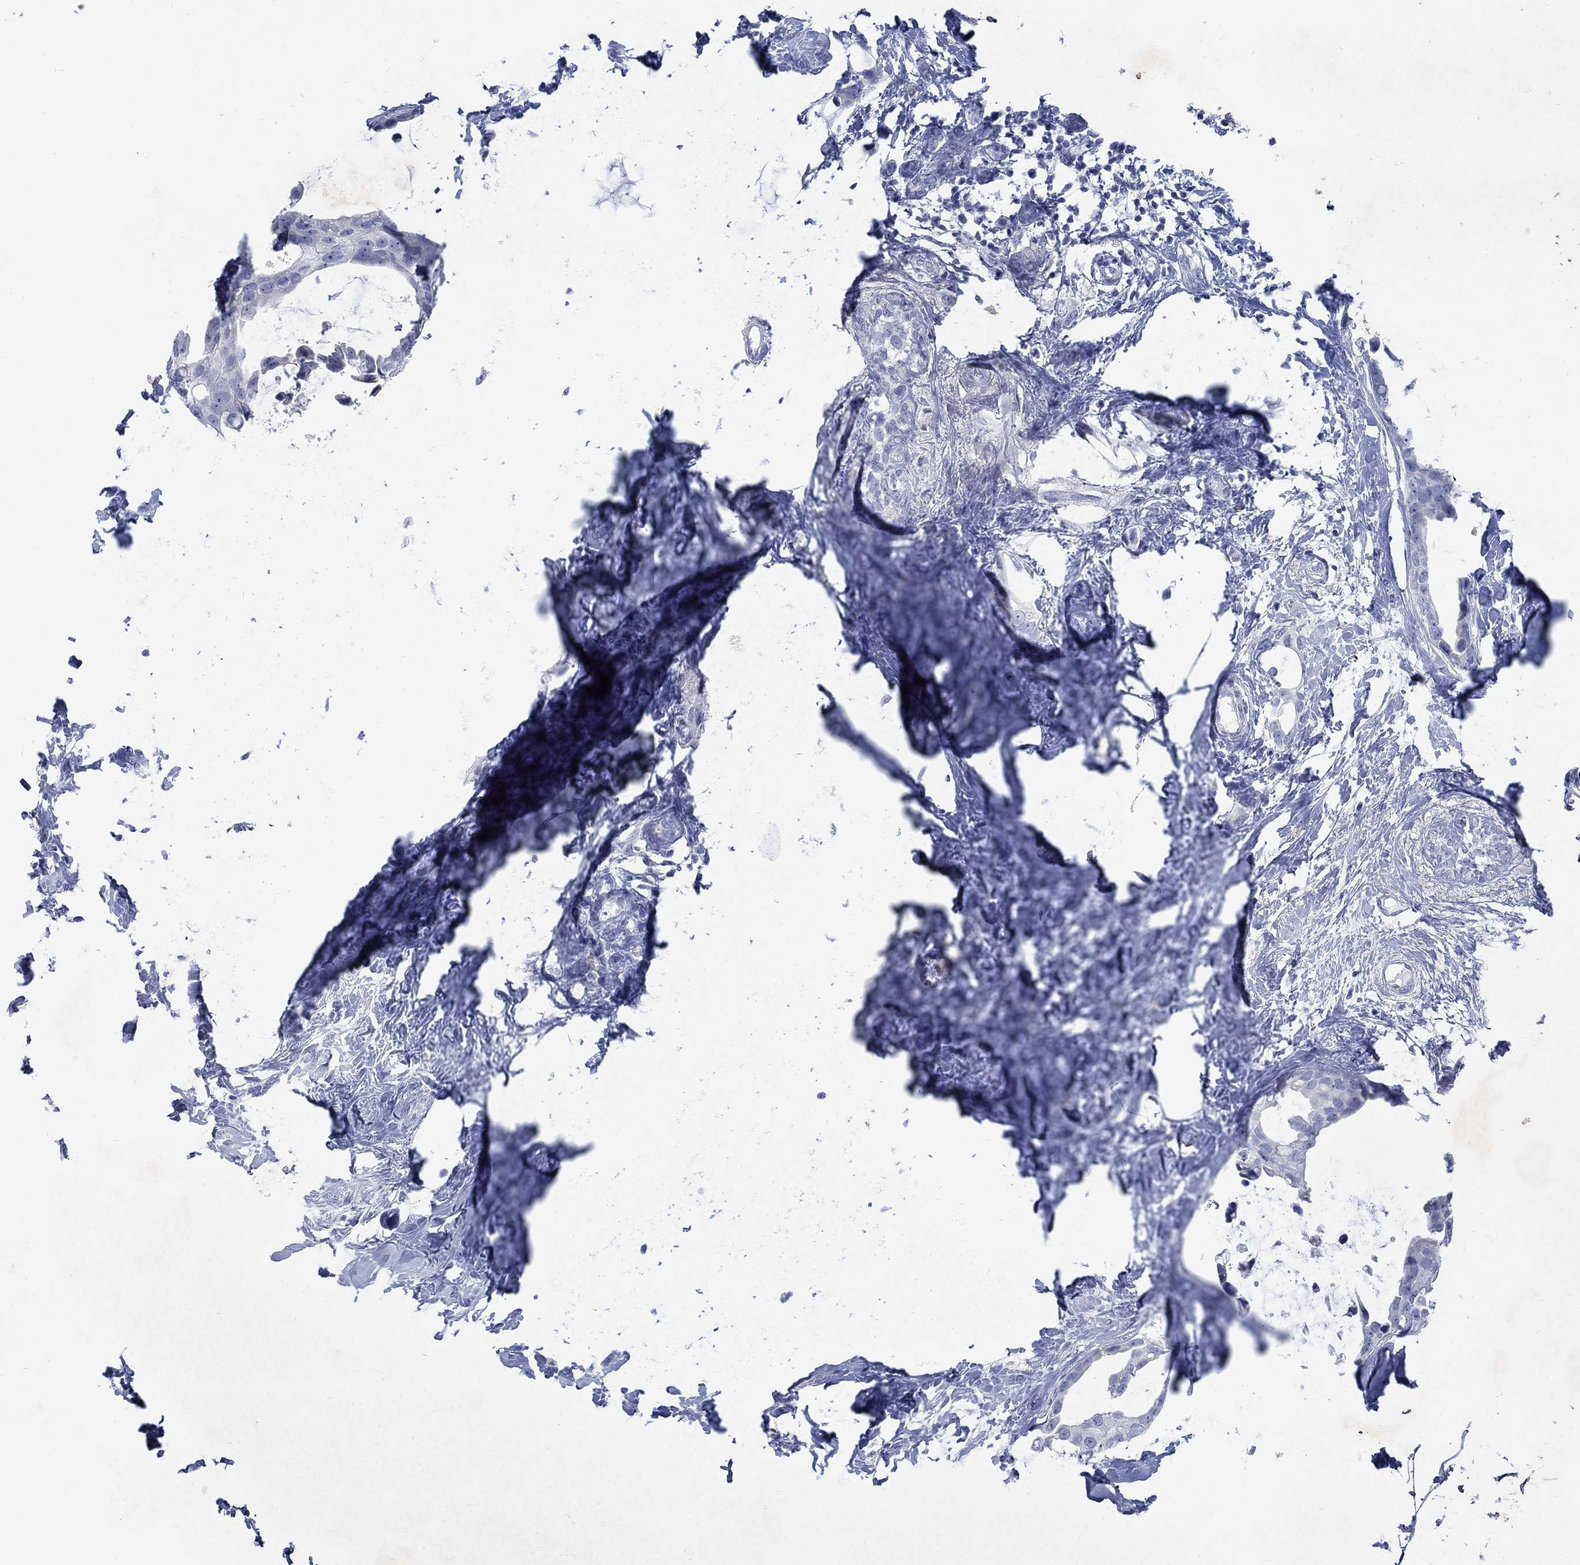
{"staining": {"intensity": "negative", "quantity": "none", "location": "none"}, "tissue": "breast cancer", "cell_type": "Tumor cells", "image_type": "cancer", "snomed": [{"axis": "morphology", "description": "Duct carcinoma"}, {"axis": "topography", "description": "Breast"}], "caption": "This is an immunohistochemistry (IHC) histopathology image of human breast cancer. There is no staining in tumor cells.", "gene": "RFTN2", "patient": {"sex": "female", "age": 45}}